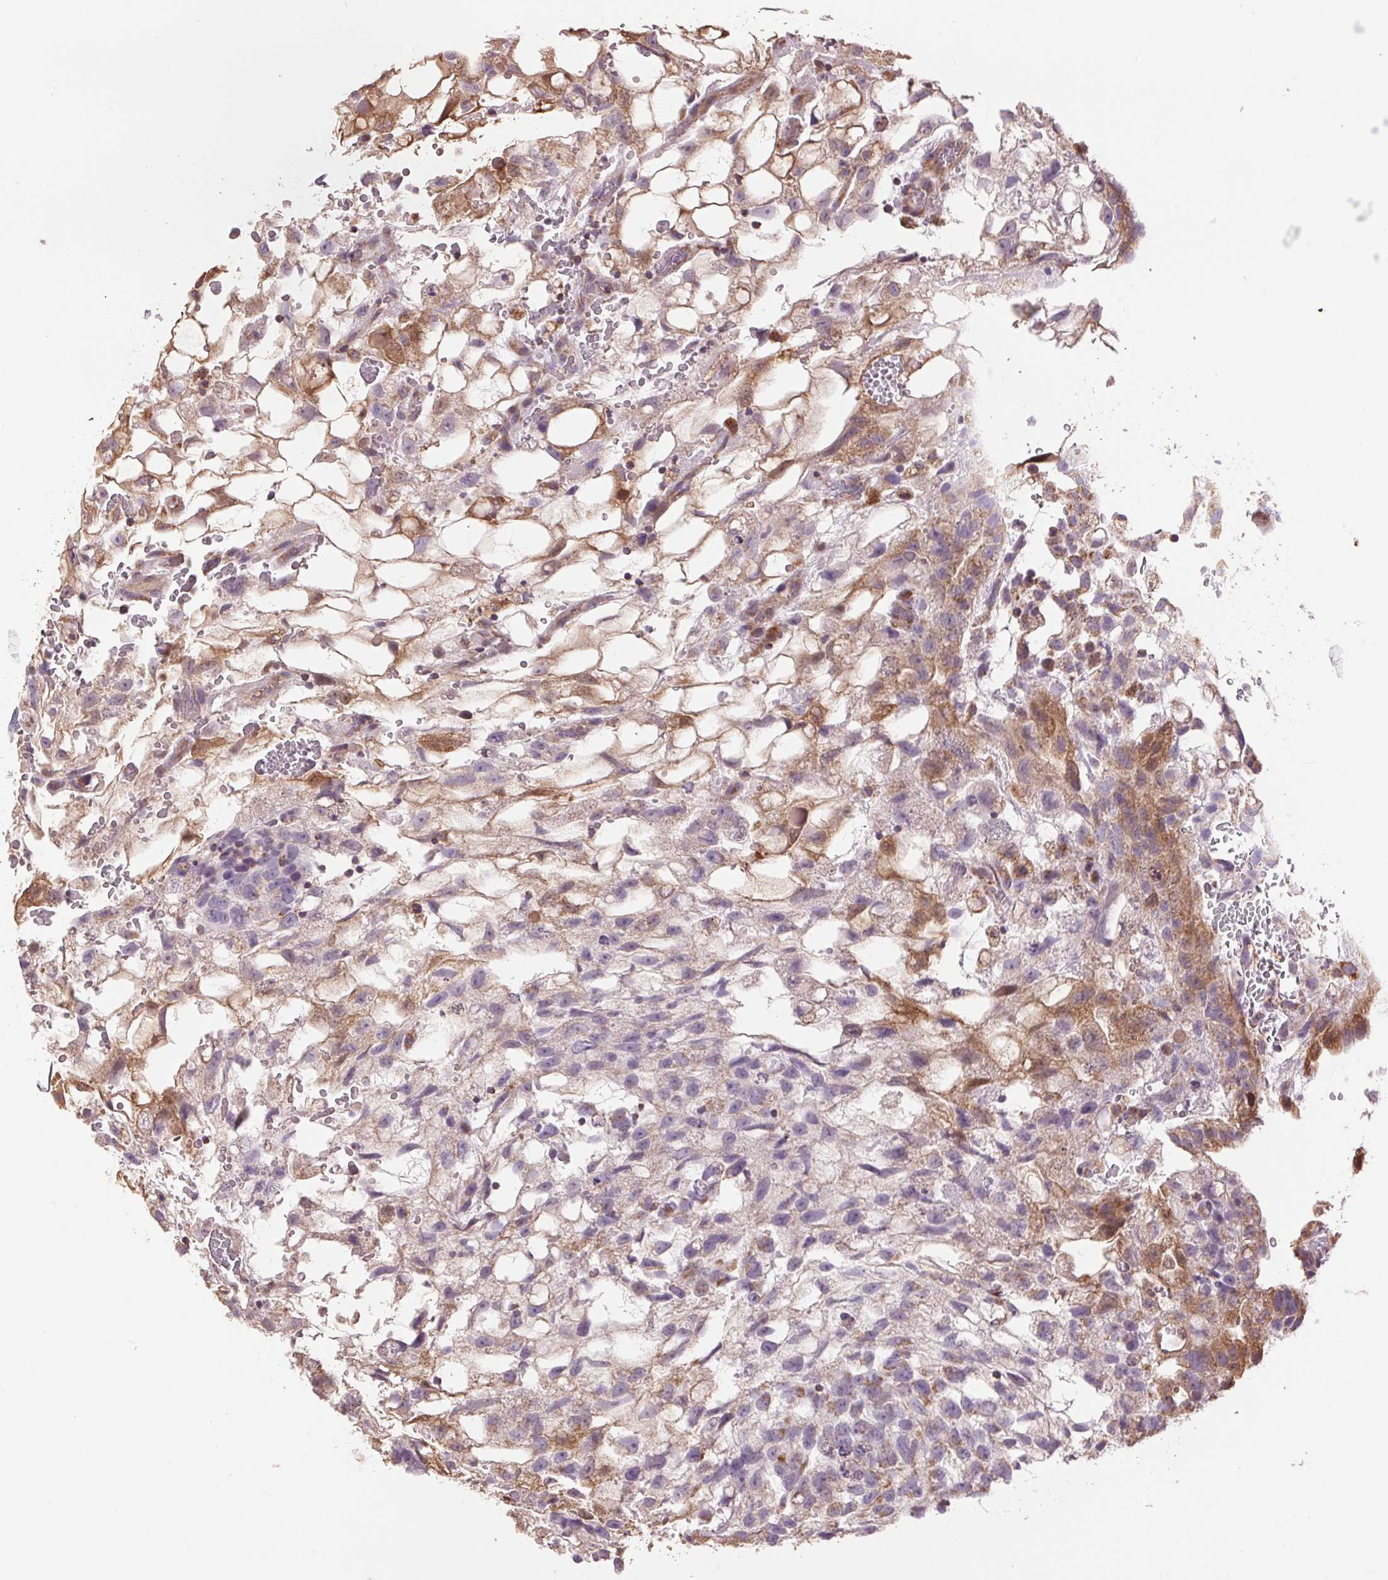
{"staining": {"intensity": "moderate", "quantity": "25%-75%", "location": "cytoplasmic/membranous"}, "tissue": "testis cancer", "cell_type": "Tumor cells", "image_type": "cancer", "snomed": [{"axis": "morphology", "description": "Normal tissue, NOS"}, {"axis": "morphology", "description": "Carcinoma, Embryonal, NOS"}, {"axis": "topography", "description": "Testis"}], "caption": "DAB immunohistochemical staining of human testis cancer (embryonal carcinoma) exhibits moderate cytoplasmic/membranous protein expression in approximately 25%-75% of tumor cells. Ihc stains the protein of interest in brown and the nuclei are stained blue.", "gene": "DGUOK", "patient": {"sex": "male", "age": 32}}